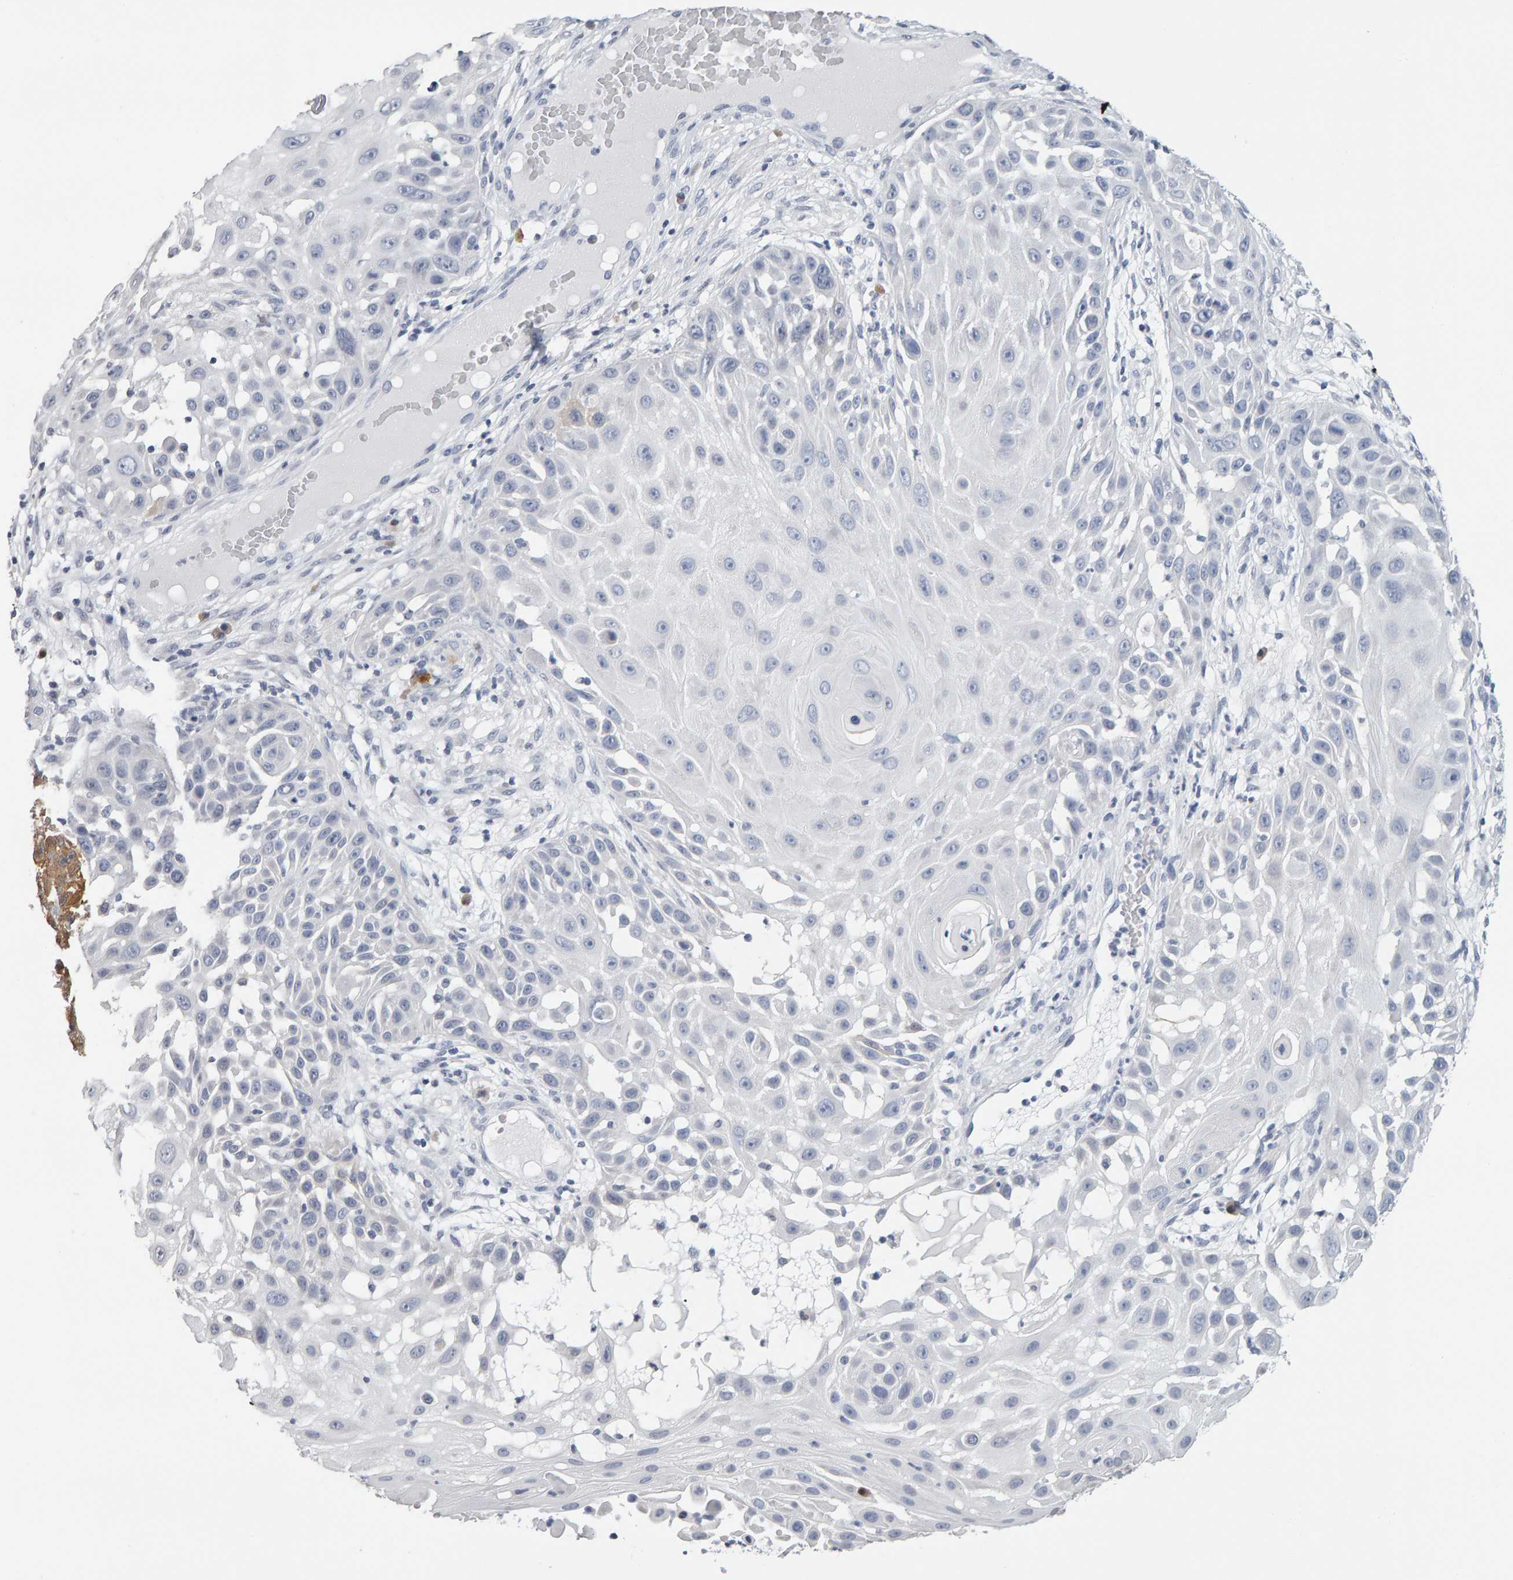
{"staining": {"intensity": "negative", "quantity": "none", "location": "none"}, "tissue": "skin cancer", "cell_type": "Tumor cells", "image_type": "cancer", "snomed": [{"axis": "morphology", "description": "Squamous cell carcinoma, NOS"}, {"axis": "topography", "description": "Skin"}], "caption": "Immunohistochemical staining of human squamous cell carcinoma (skin) displays no significant positivity in tumor cells. The staining was performed using DAB to visualize the protein expression in brown, while the nuclei were stained in blue with hematoxylin (Magnification: 20x).", "gene": "CTH", "patient": {"sex": "female", "age": 44}}